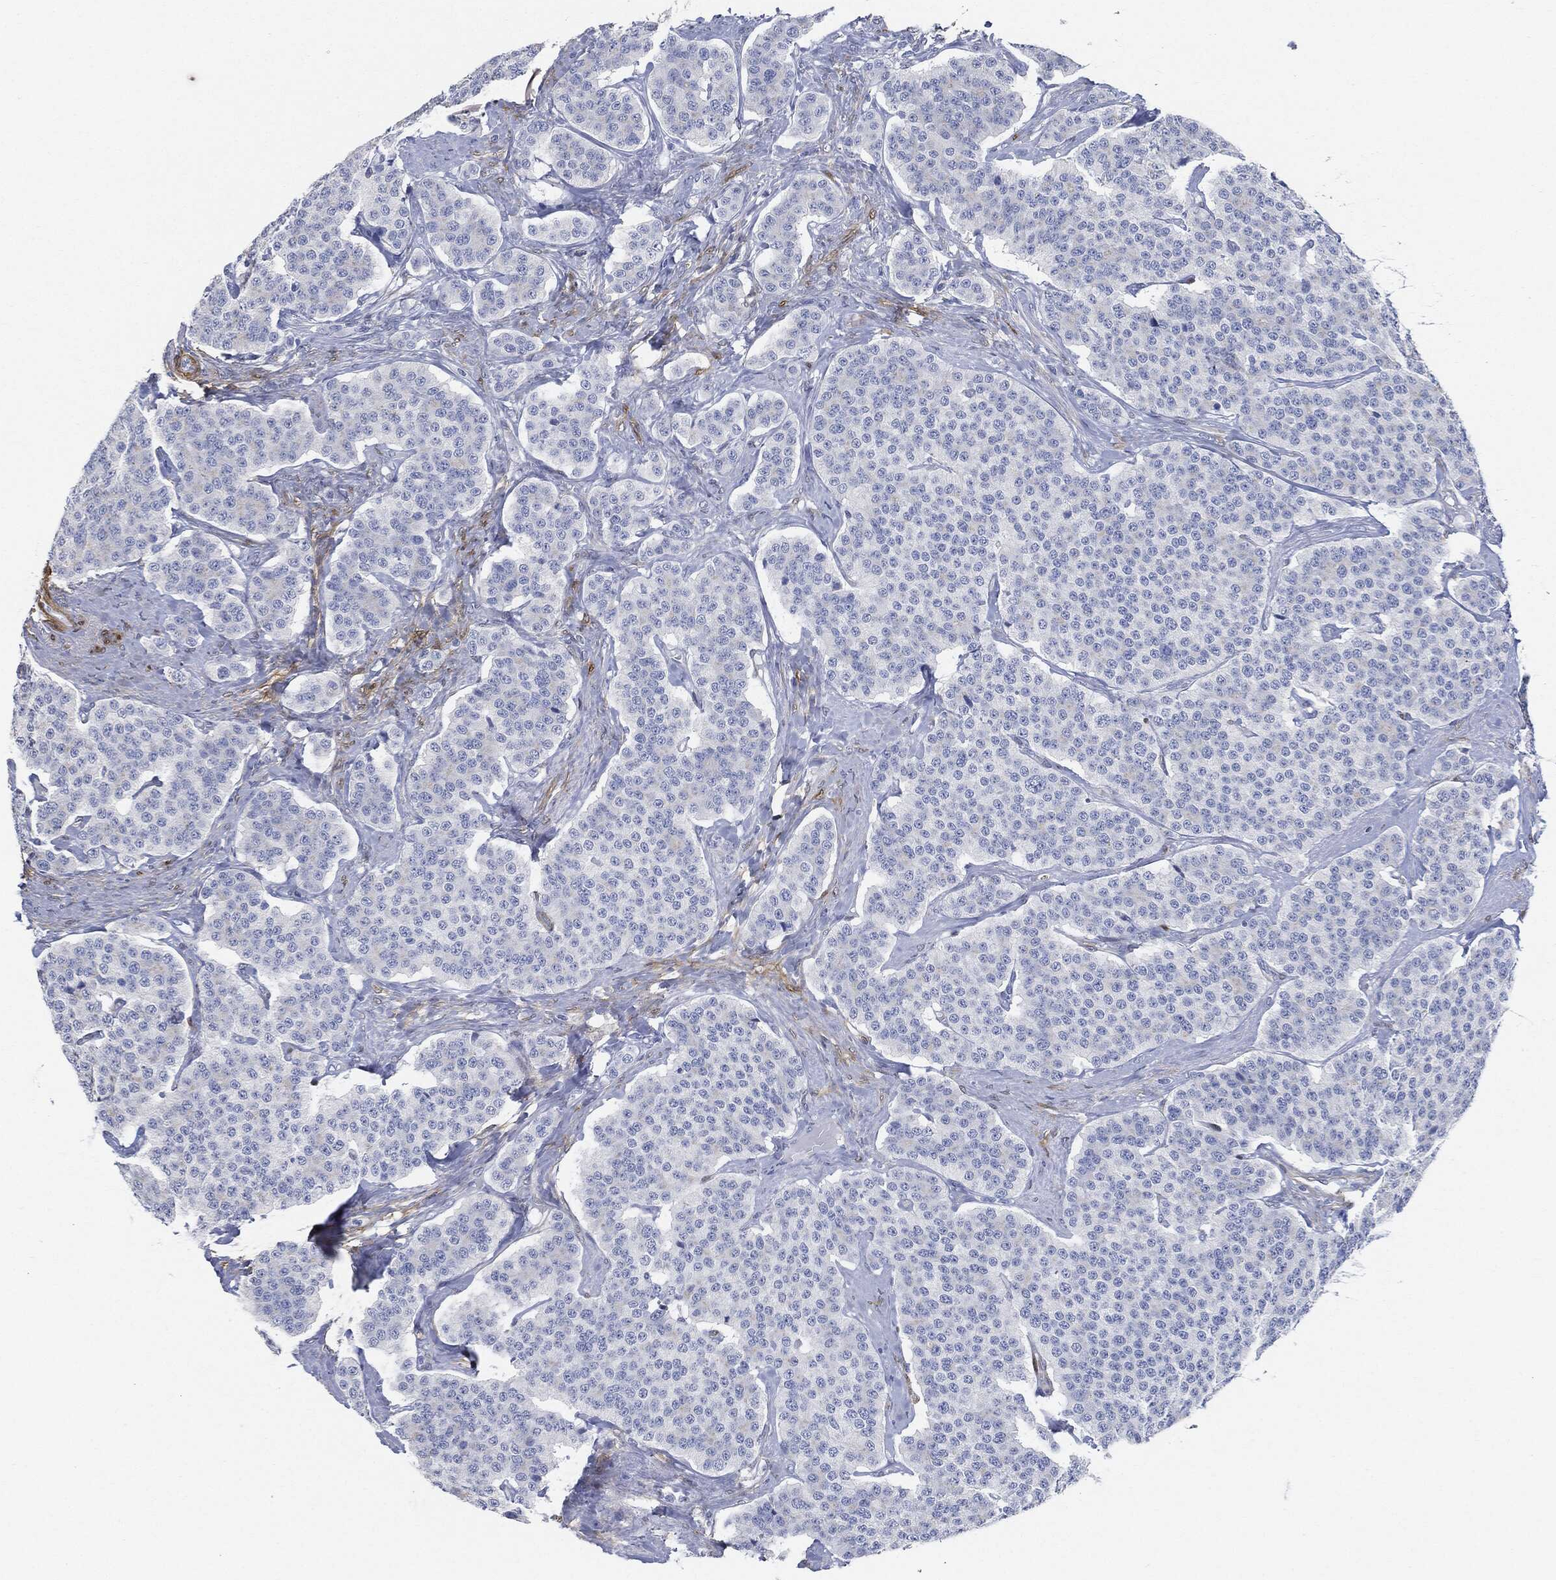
{"staining": {"intensity": "negative", "quantity": "none", "location": "none"}, "tissue": "carcinoid", "cell_type": "Tumor cells", "image_type": "cancer", "snomed": [{"axis": "morphology", "description": "Carcinoid, malignant, NOS"}, {"axis": "topography", "description": "Small intestine"}], "caption": "Image shows no protein positivity in tumor cells of carcinoid tissue. (DAB IHC, high magnification).", "gene": "TAGLN", "patient": {"sex": "female", "age": 58}}